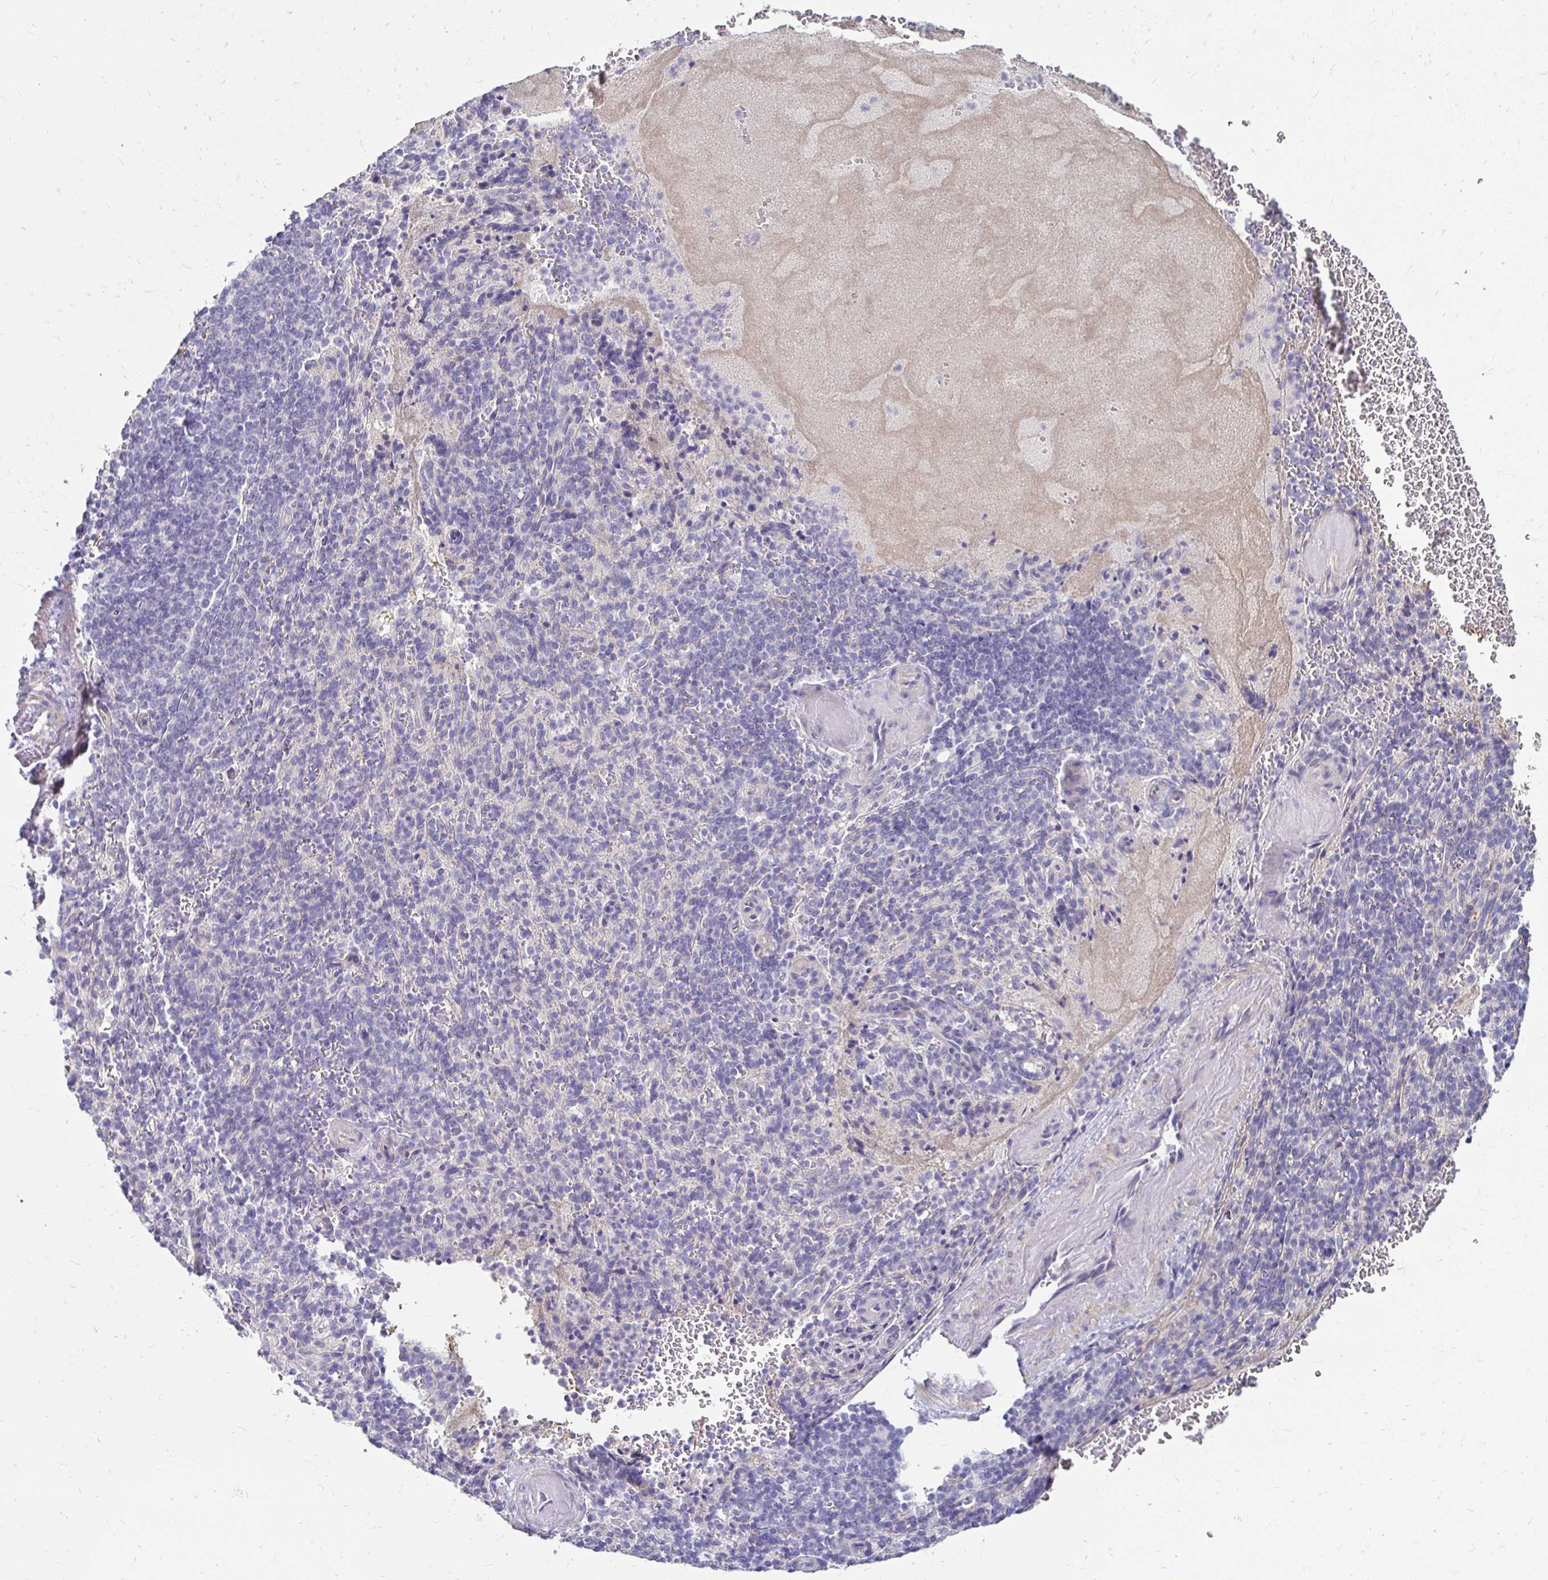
{"staining": {"intensity": "negative", "quantity": "none", "location": "none"}, "tissue": "spleen", "cell_type": "Cells in red pulp", "image_type": "normal", "snomed": [{"axis": "morphology", "description": "Normal tissue, NOS"}, {"axis": "topography", "description": "Spleen"}], "caption": "Cells in red pulp are negative for brown protein staining in benign spleen. (Immunohistochemistry, brightfield microscopy, high magnification).", "gene": "AKAP6", "patient": {"sex": "female", "age": 74}}